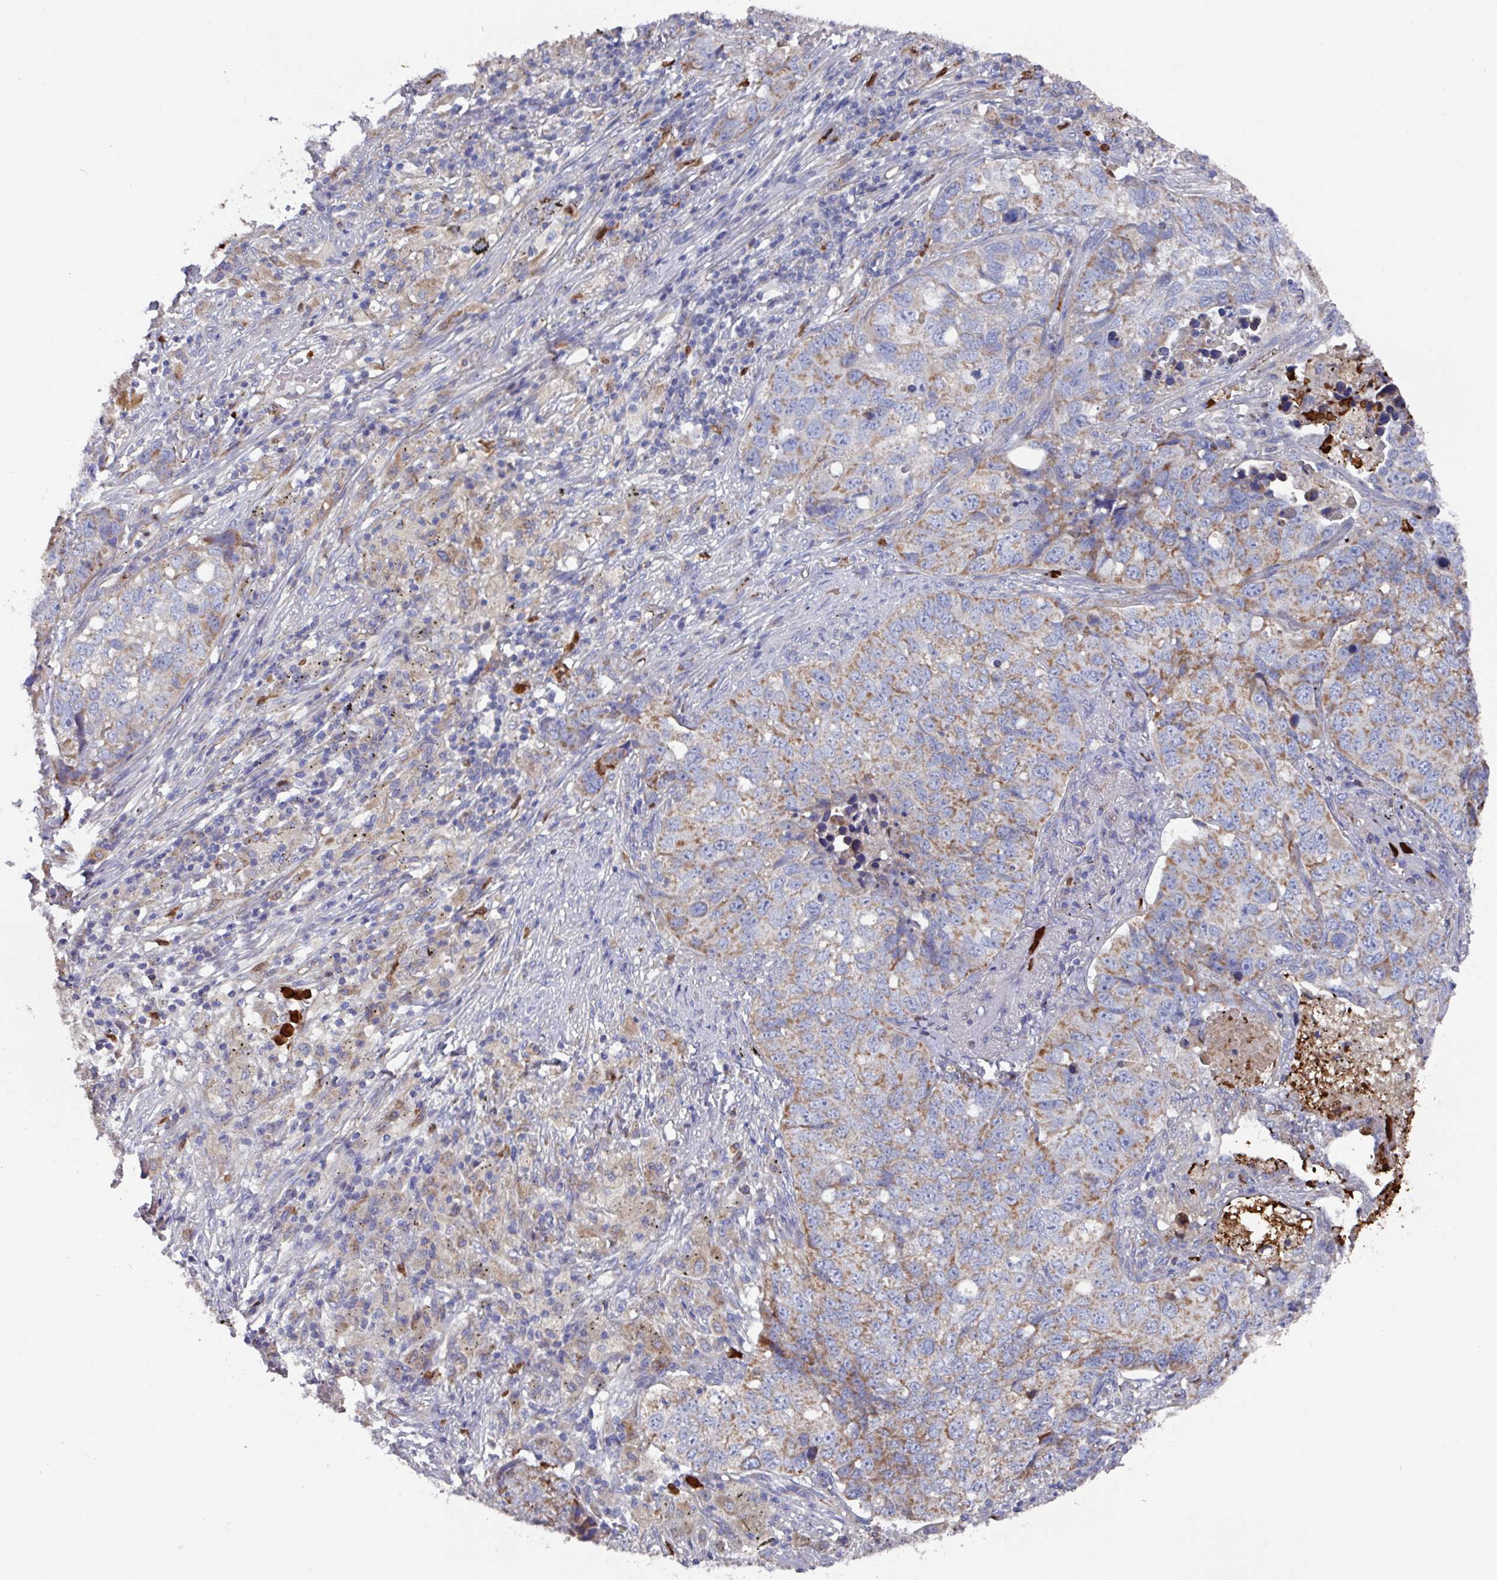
{"staining": {"intensity": "moderate", "quantity": "25%-75%", "location": "cytoplasmic/membranous"}, "tissue": "lung cancer", "cell_type": "Tumor cells", "image_type": "cancer", "snomed": [{"axis": "morphology", "description": "Squamous cell carcinoma, NOS"}, {"axis": "topography", "description": "Lung"}], "caption": "Lung squamous cell carcinoma tissue exhibits moderate cytoplasmic/membranous staining in approximately 25%-75% of tumor cells, visualized by immunohistochemistry. (brown staining indicates protein expression, while blue staining denotes nuclei).", "gene": "UQCC2", "patient": {"sex": "male", "age": 60}}